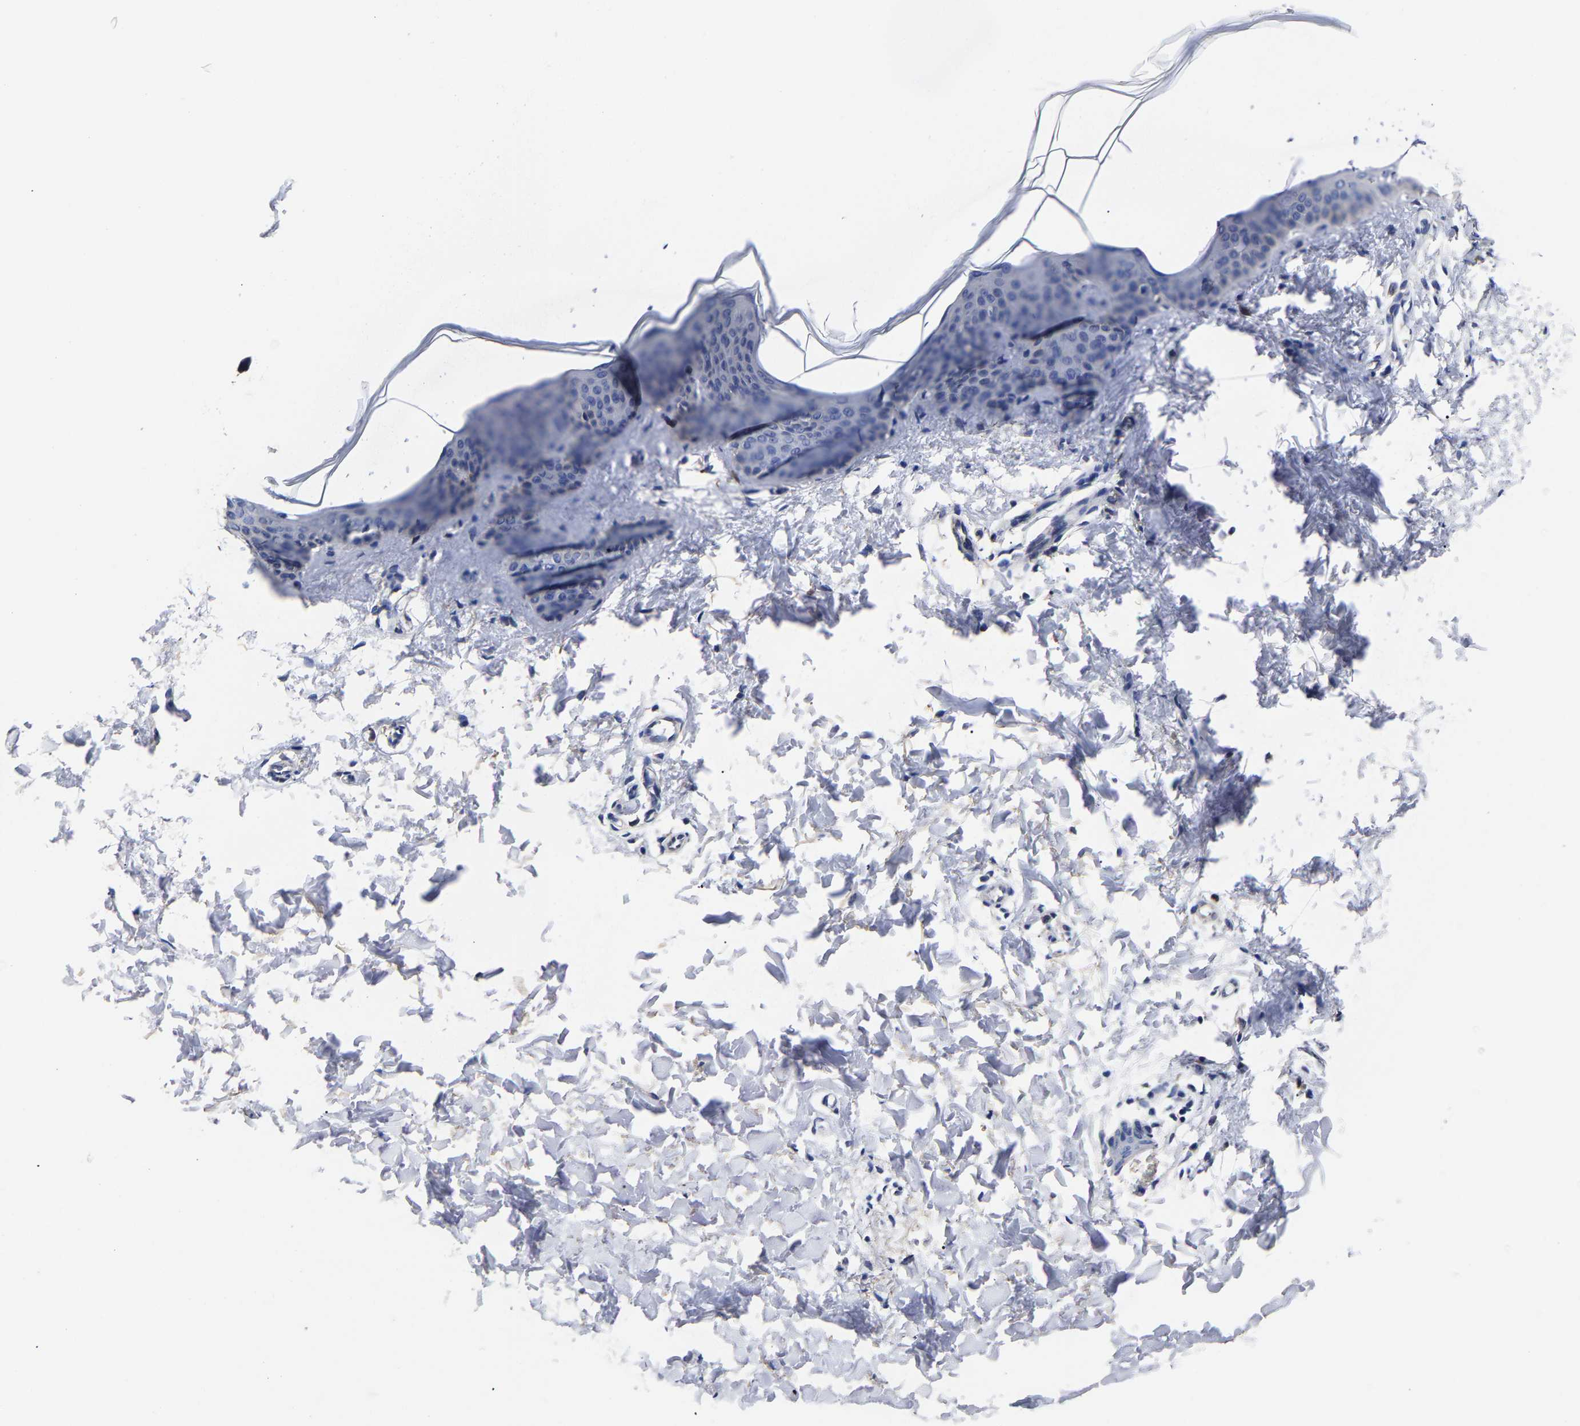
{"staining": {"intensity": "negative", "quantity": "none", "location": "none"}, "tissue": "skin", "cell_type": "Fibroblasts", "image_type": "normal", "snomed": [{"axis": "morphology", "description": "Normal tissue, NOS"}, {"axis": "topography", "description": "Skin"}], "caption": "An IHC photomicrograph of benign skin is shown. There is no staining in fibroblasts of skin.", "gene": "AASS", "patient": {"sex": "female", "age": 17}}